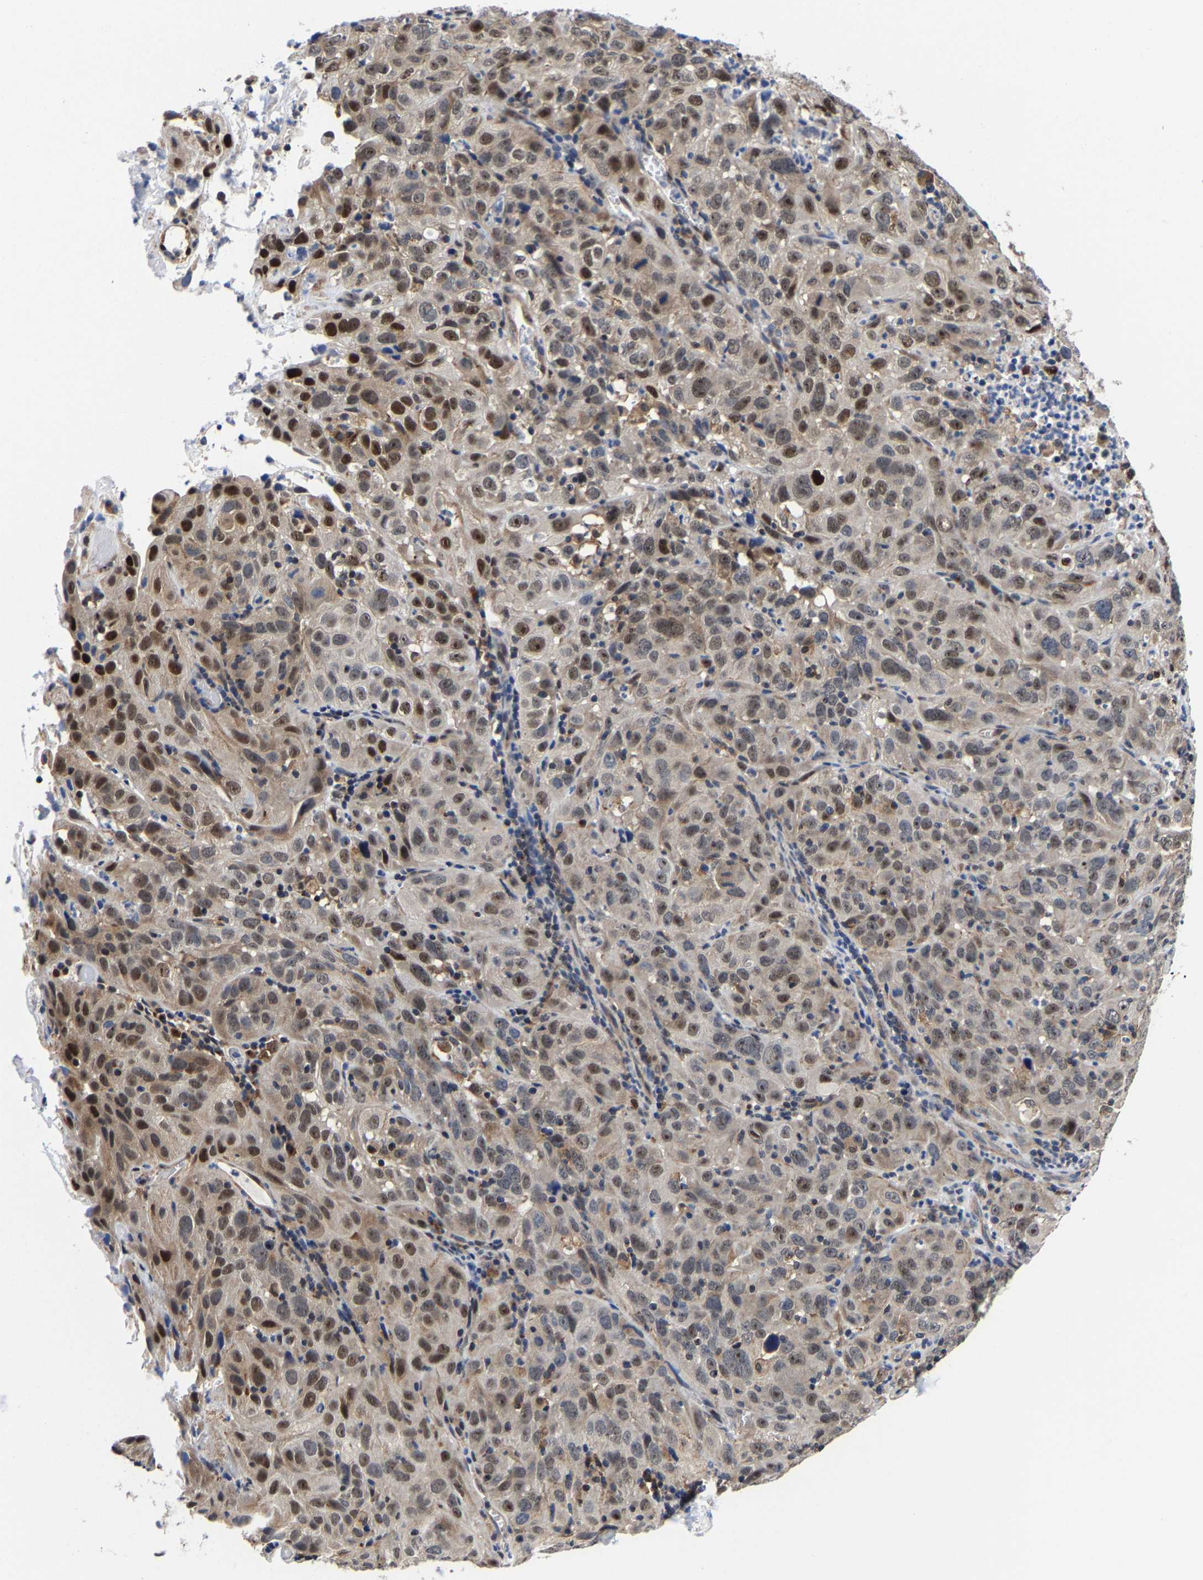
{"staining": {"intensity": "strong", "quantity": "25%-75%", "location": "cytoplasmic/membranous,nuclear"}, "tissue": "cervical cancer", "cell_type": "Tumor cells", "image_type": "cancer", "snomed": [{"axis": "morphology", "description": "Squamous cell carcinoma, NOS"}, {"axis": "topography", "description": "Cervix"}], "caption": "Cervical squamous cell carcinoma was stained to show a protein in brown. There is high levels of strong cytoplasmic/membranous and nuclear positivity in about 25%-75% of tumor cells.", "gene": "PFKFB3", "patient": {"sex": "female", "age": 32}}